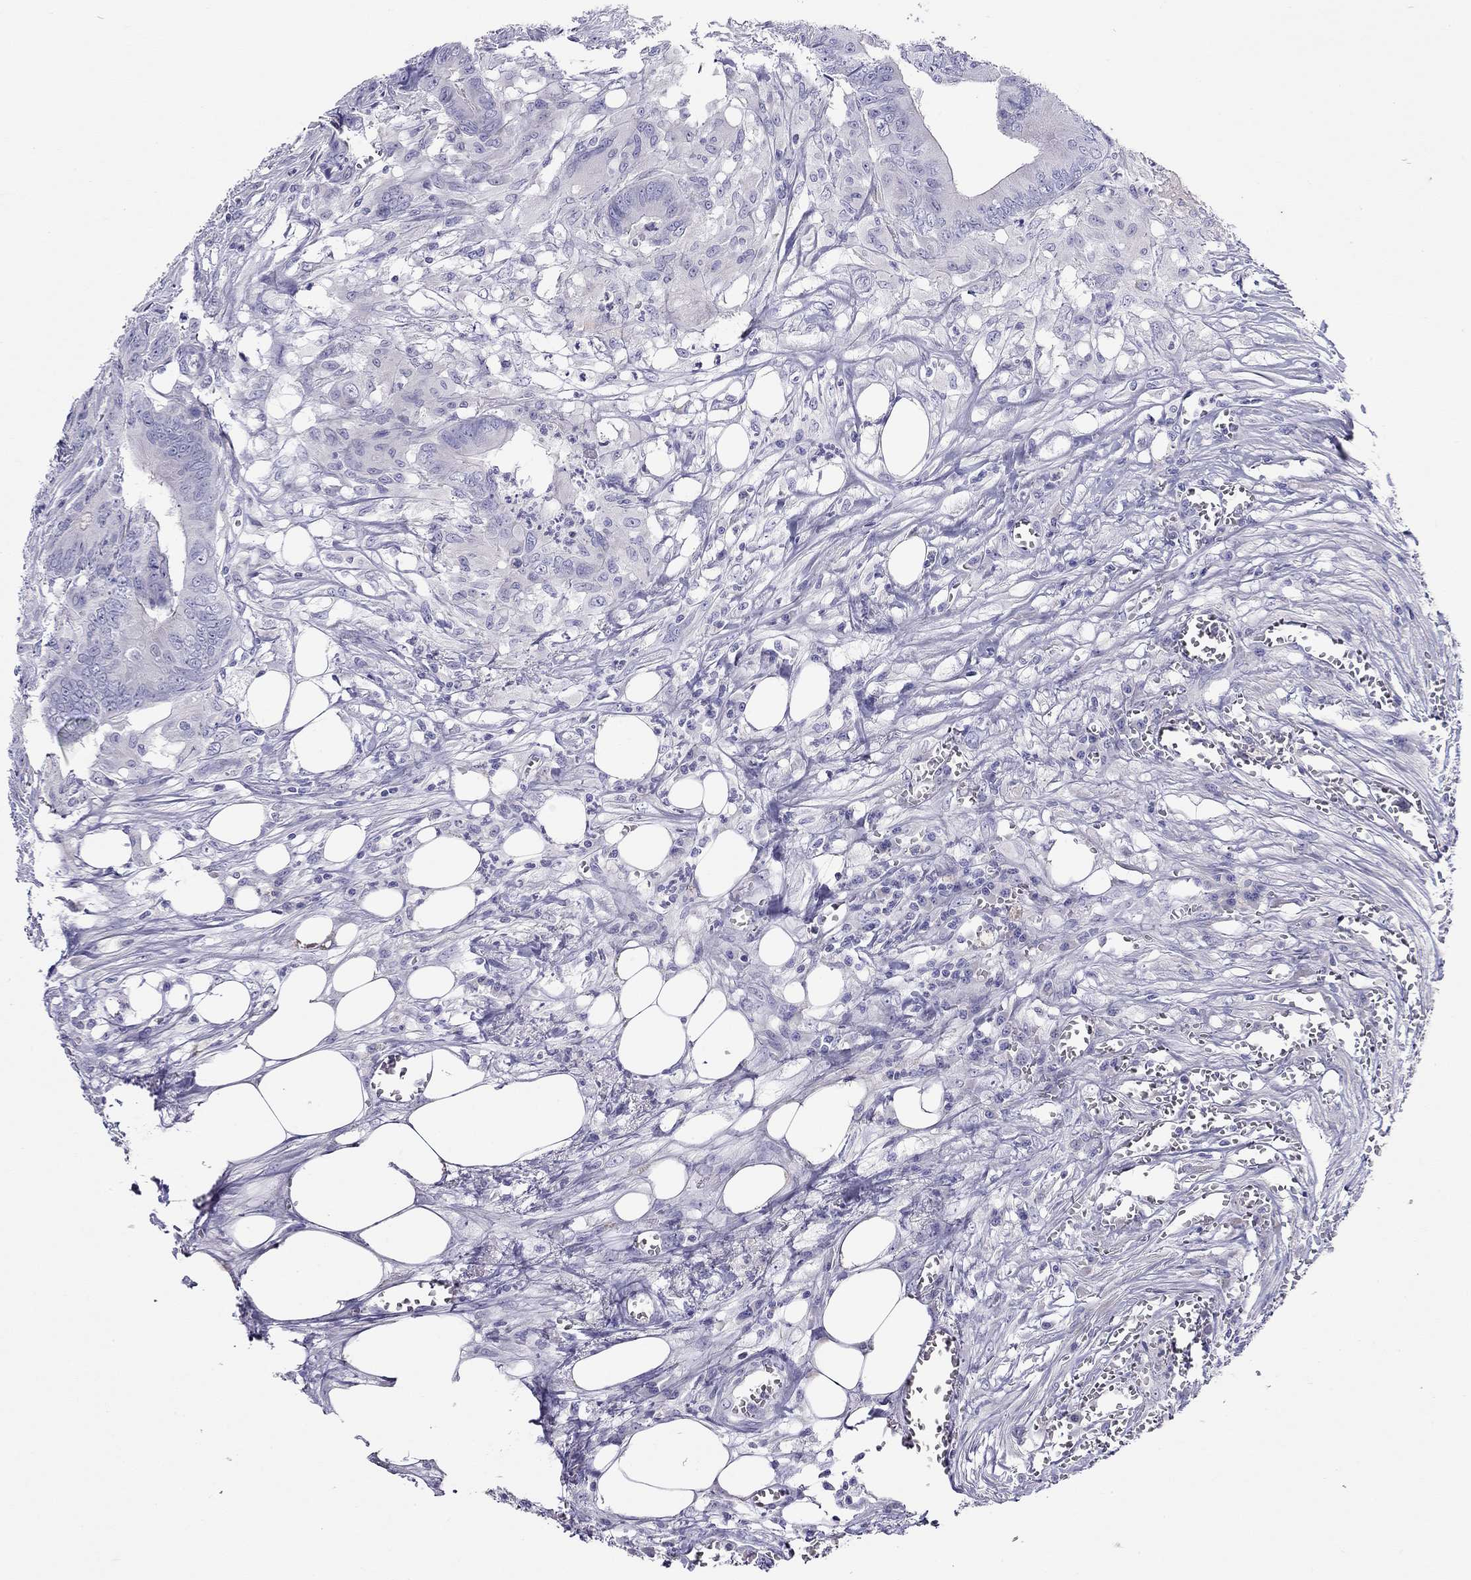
{"staining": {"intensity": "negative", "quantity": "none", "location": "none"}, "tissue": "colorectal cancer", "cell_type": "Tumor cells", "image_type": "cancer", "snomed": [{"axis": "morphology", "description": "Adenocarcinoma, NOS"}, {"axis": "topography", "description": "Colon"}], "caption": "Immunohistochemistry (IHC) histopathology image of neoplastic tissue: colorectal cancer stained with DAB (3,3'-diaminobenzidine) exhibits no significant protein expression in tumor cells.", "gene": "SLC46A2", "patient": {"sex": "male", "age": 84}}